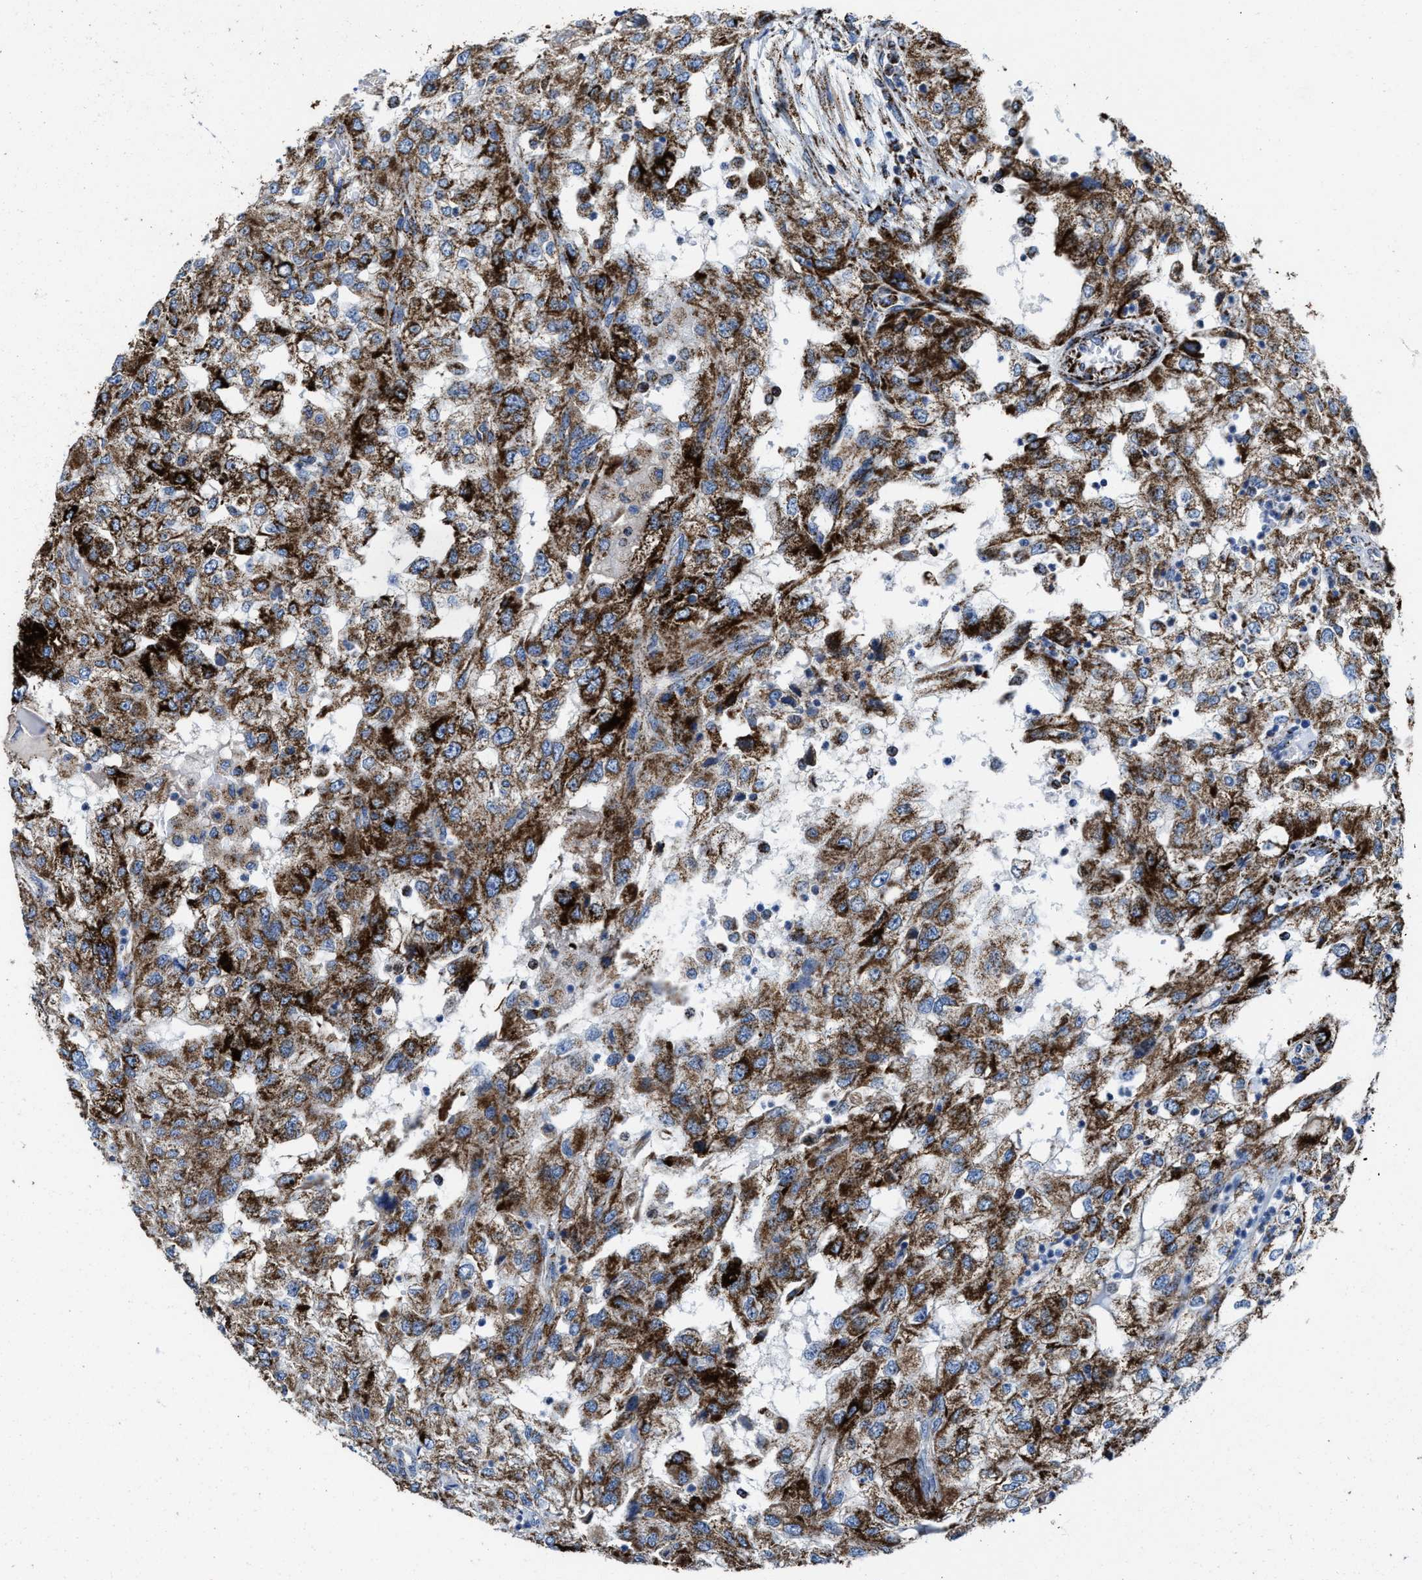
{"staining": {"intensity": "strong", "quantity": ">75%", "location": "cytoplasmic/membranous"}, "tissue": "renal cancer", "cell_type": "Tumor cells", "image_type": "cancer", "snomed": [{"axis": "morphology", "description": "Adenocarcinoma, NOS"}, {"axis": "topography", "description": "Kidney"}], "caption": "Renal adenocarcinoma was stained to show a protein in brown. There is high levels of strong cytoplasmic/membranous expression in approximately >75% of tumor cells.", "gene": "ALDH1B1", "patient": {"sex": "female", "age": 54}}